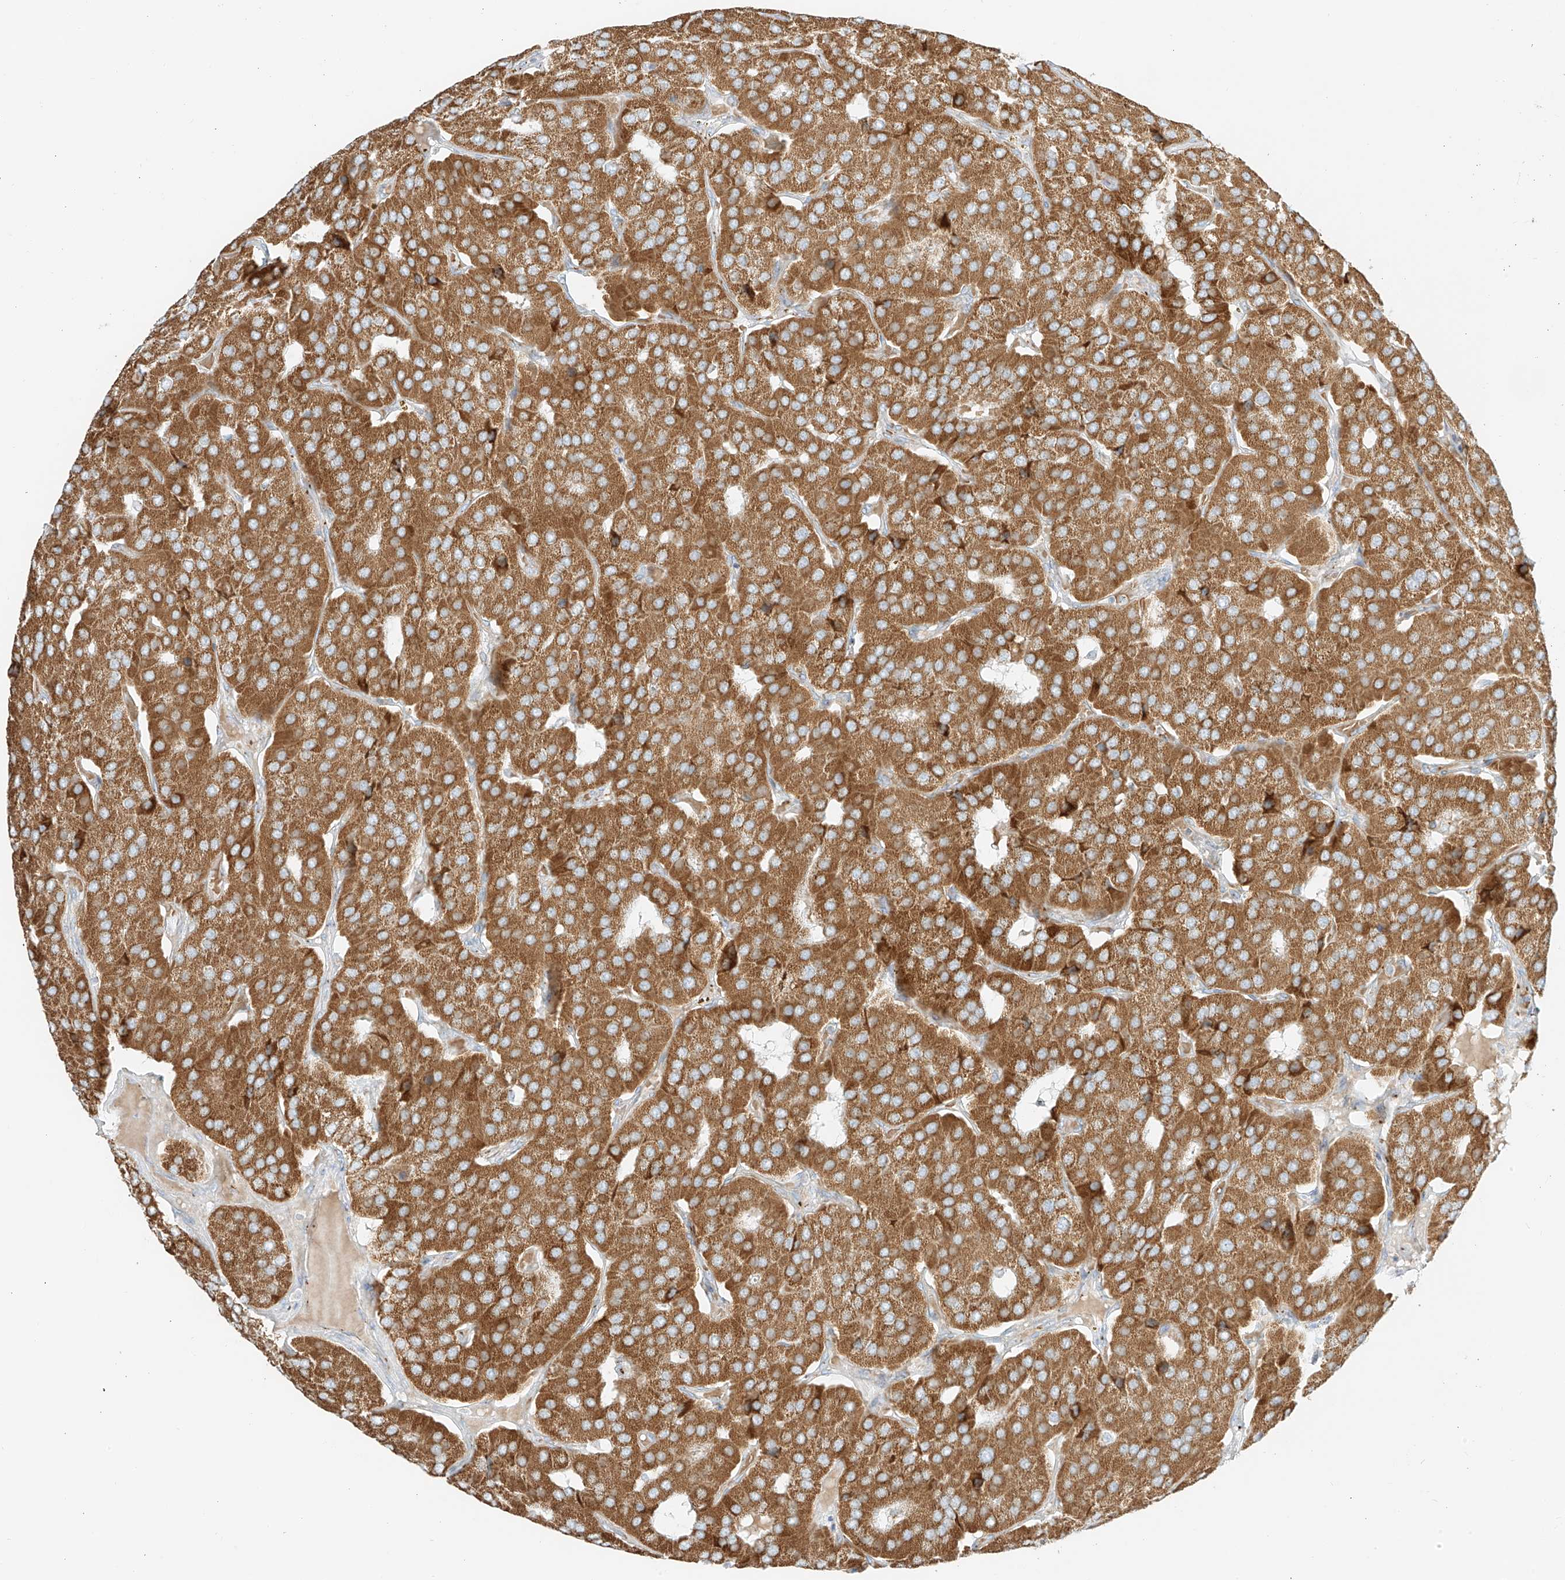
{"staining": {"intensity": "moderate", "quantity": ">75%", "location": "cytoplasmic/membranous"}, "tissue": "parathyroid gland", "cell_type": "Glandular cells", "image_type": "normal", "snomed": [{"axis": "morphology", "description": "Normal tissue, NOS"}, {"axis": "morphology", "description": "Adenoma, NOS"}, {"axis": "topography", "description": "Parathyroid gland"}], "caption": "The image reveals a brown stain indicating the presence of a protein in the cytoplasmic/membranous of glandular cells in parathyroid gland. (brown staining indicates protein expression, while blue staining denotes nuclei).", "gene": "TMEM87B", "patient": {"sex": "female", "age": 86}}